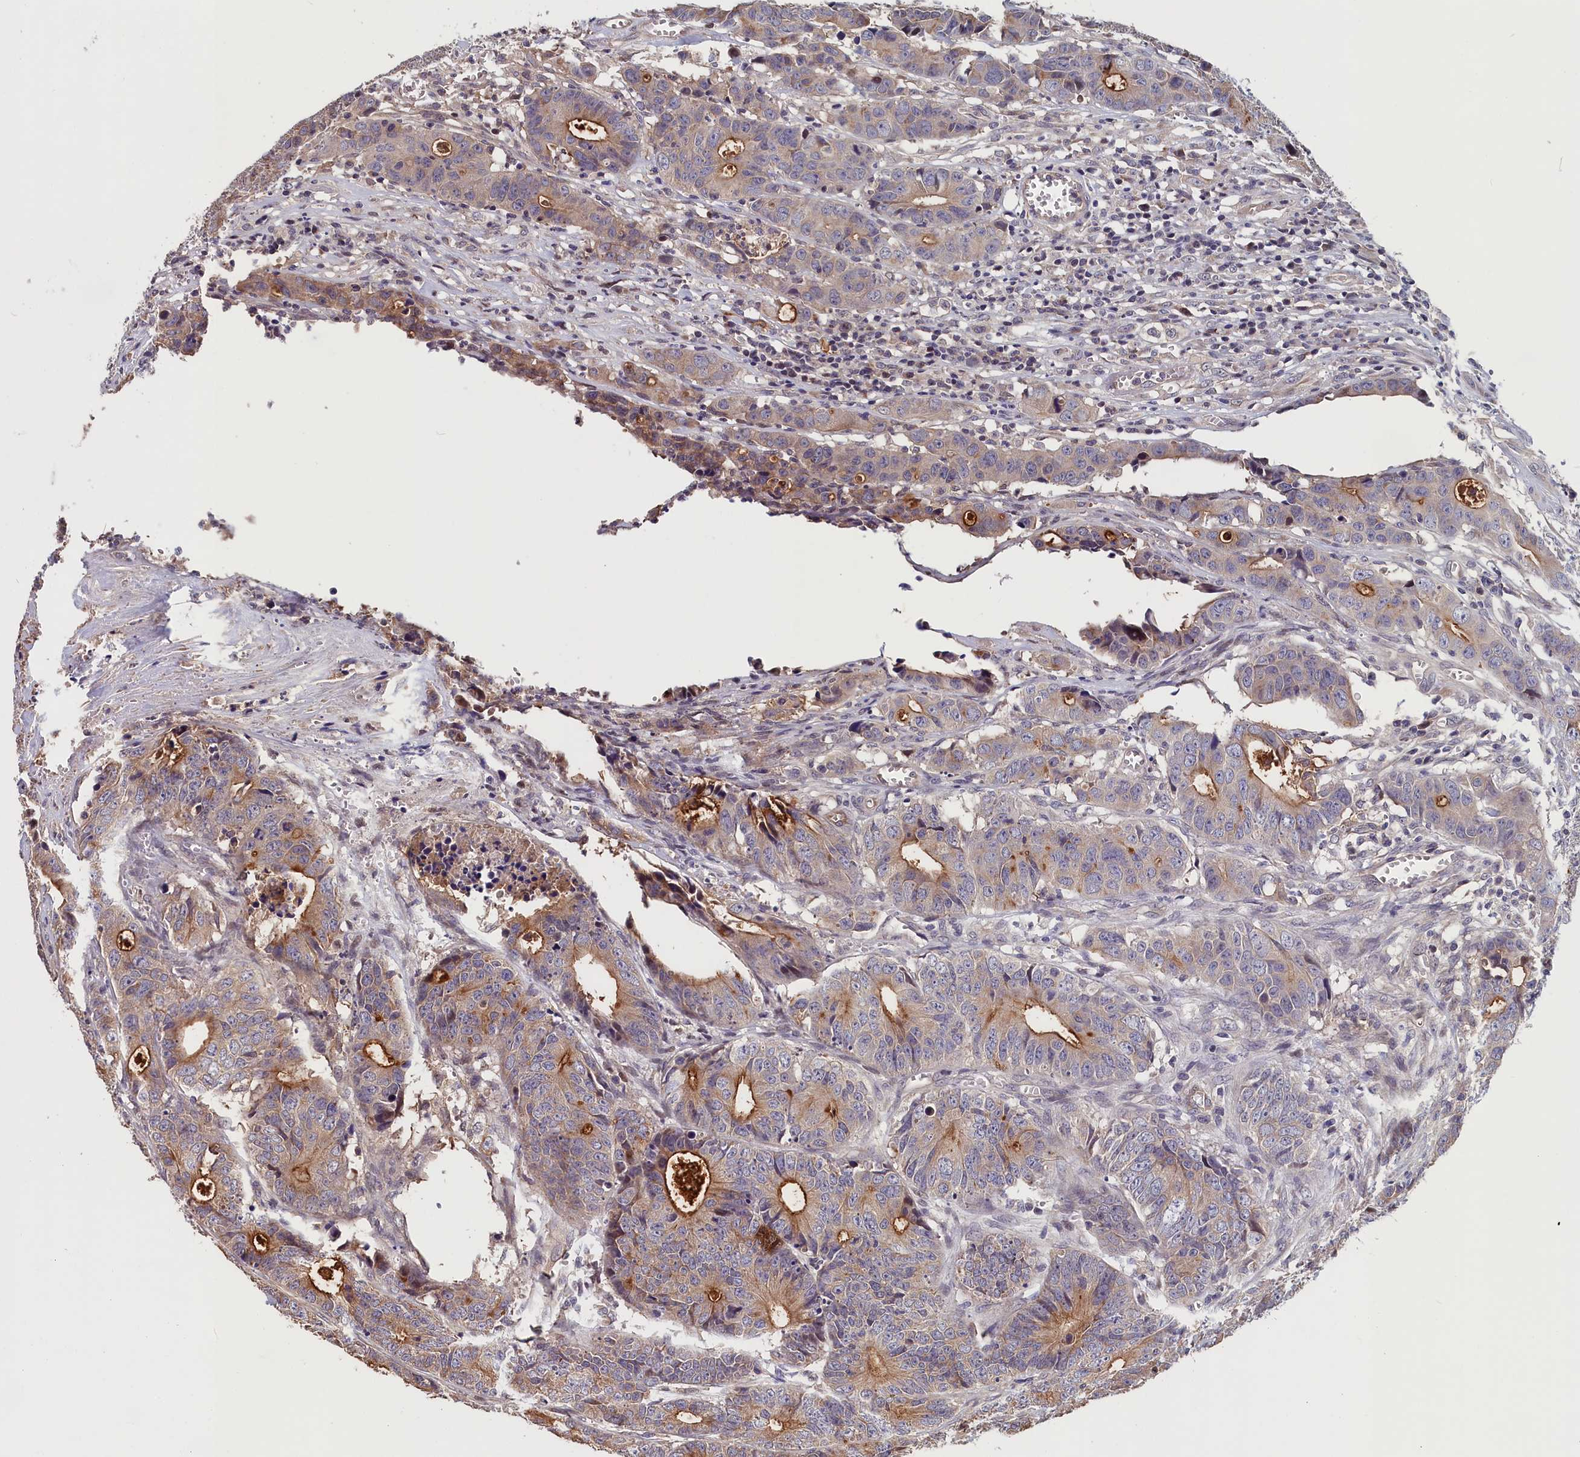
{"staining": {"intensity": "strong", "quantity": "<25%", "location": "cytoplasmic/membranous"}, "tissue": "colorectal cancer", "cell_type": "Tumor cells", "image_type": "cancer", "snomed": [{"axis": "morphology", "description": "Adenocarcinoma, NOS"}, {"axis": "topography", "description": "Colon"}], "caption": "This image demonstrates colorectal adenocarcinoma stained with immunohistochemistry to label a protein in brown. The cytoplasmic/membranous of tumor cells show strong positivity for the protein. Nuclei are counter-stained blue.", "gene": "TMEM116", "patient": {"sex": "female", "age": 57}}